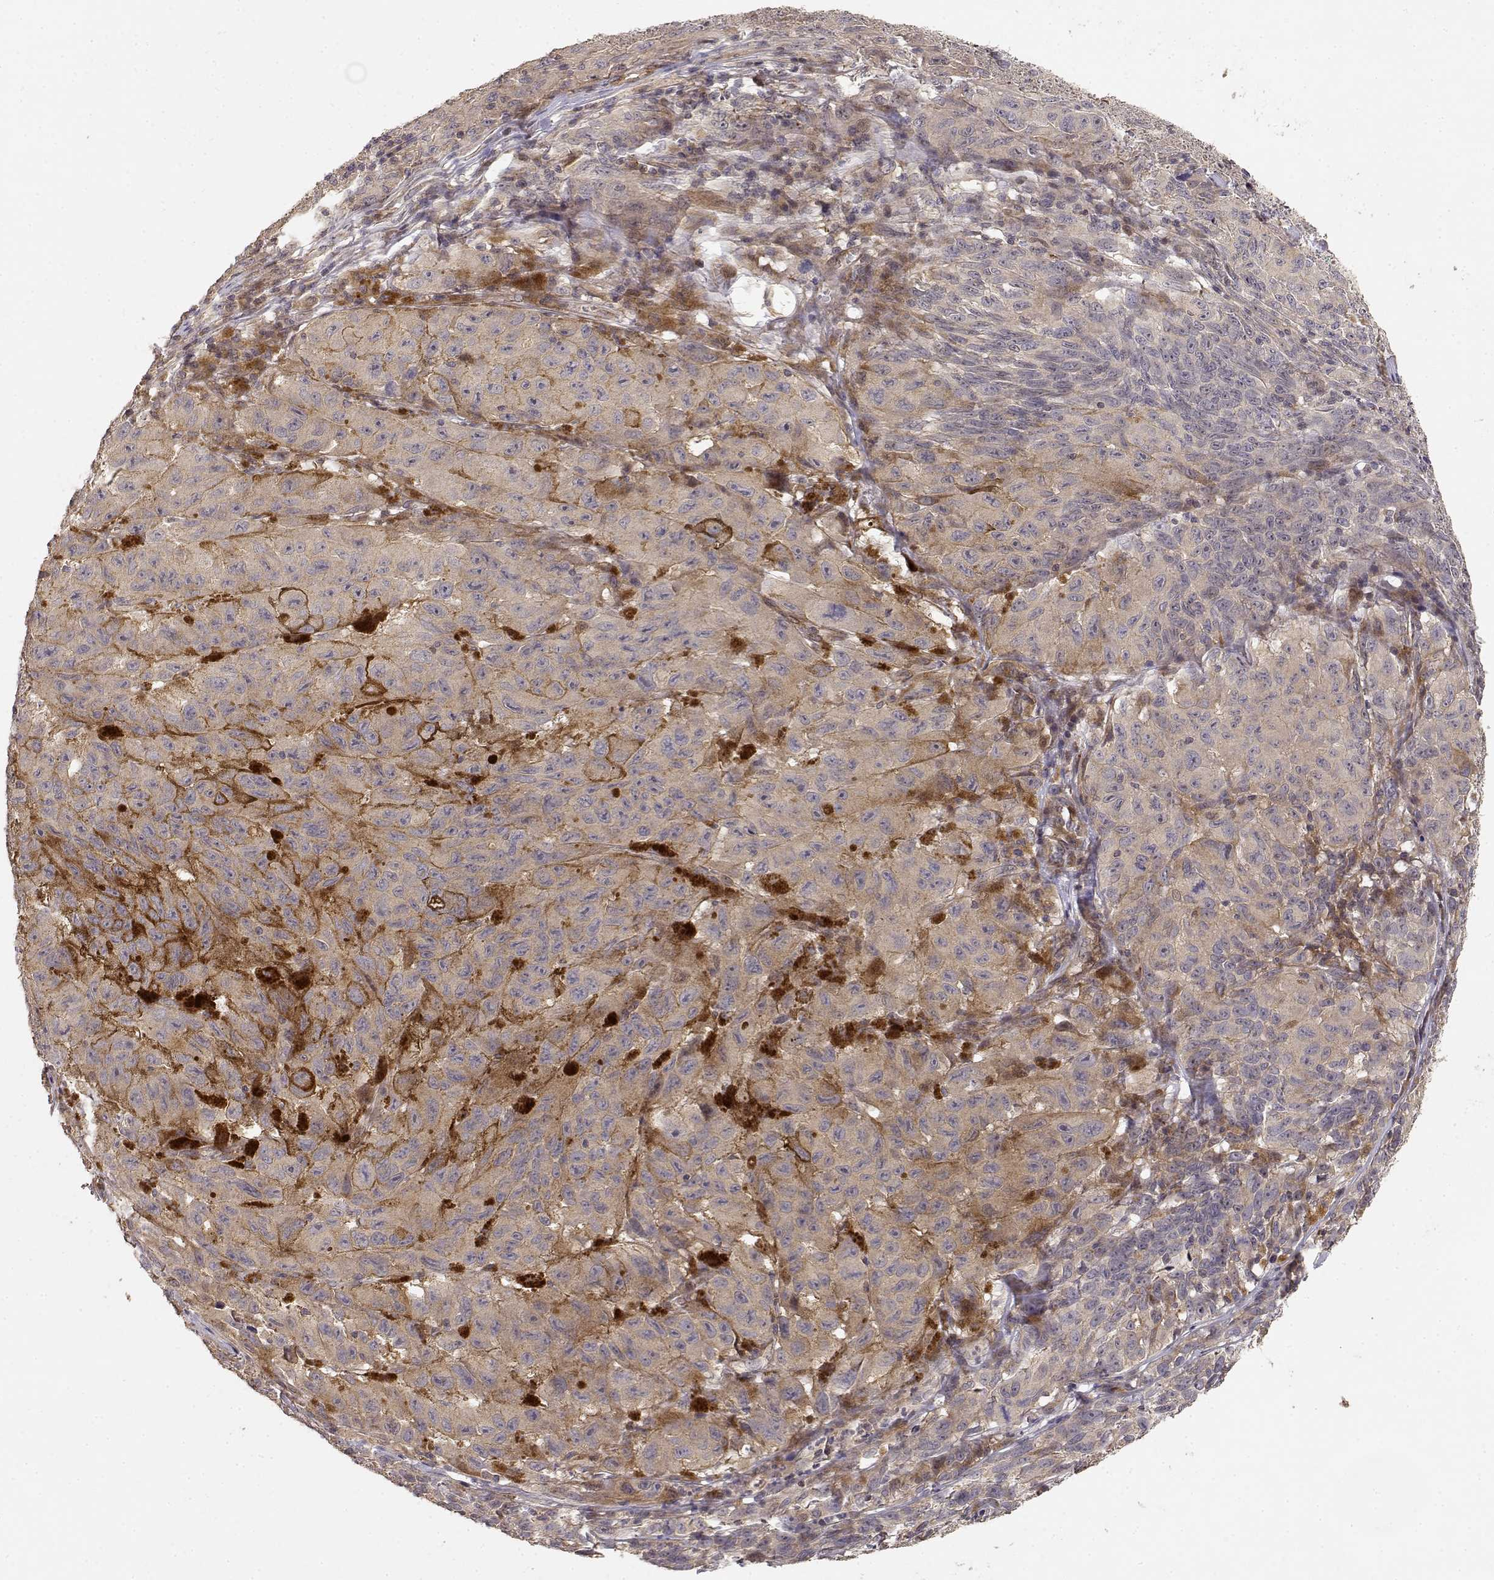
{"staining": {"intensity": "moderate", "quantity": "<25%", "location": "cytoplasmic/membranous"}, "tissue": "melanoma", "cell_type": "Tumor cells", "image_type": "cancer", "snomed": [{"axis": "morphology", "description": "Malignant melanoma, NOS"}, {"axis": "topography", "description": "Vulva, labia, clitoris and Bartholin´s gland, NO"}], "caption": "Immunohistochemistry image of malignant melanoma stained for a protein (brown), which exhibits low levels of moderate cytoplasmic/membranous staining in about <25% of tumor cells.", "gene": "PICK1", "patient": {"sex": "female", "age": 75}}